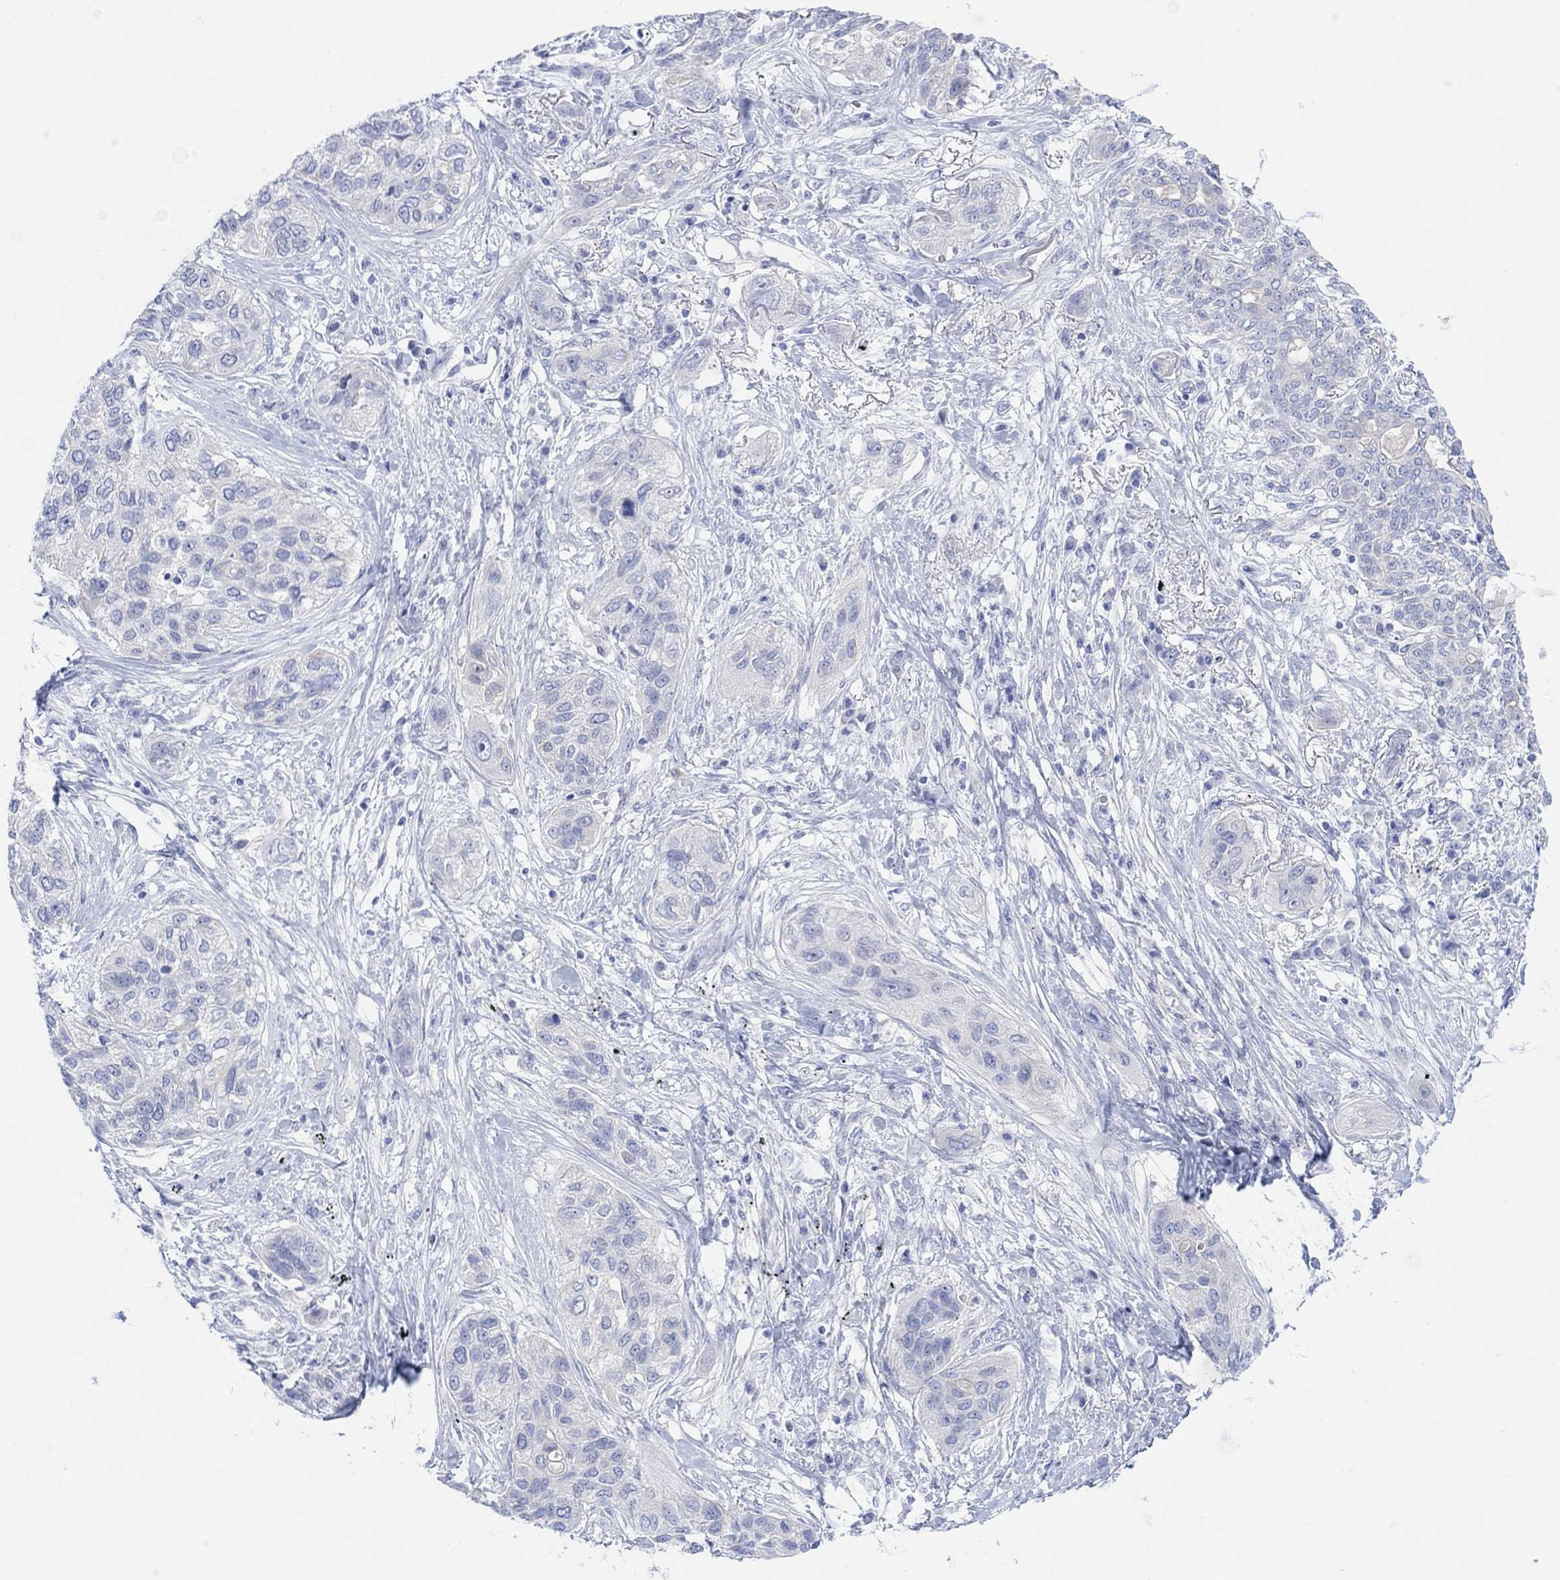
{"staining": {"intensity": "negative", "quantity": "none", "location": "none"}, "tissue": "lung cancer", "cell_type": "Tumor cells", "image_type": "cancer", "snomed": [{"axis": "morphology", "description": "Squamous cell carcinoma, NOS"}, {"axis": "topography", "description": "Lung"}], "caption": "The IHC photomicrograph has no significant staining in tumor cells of lung cancer (squamous cell carcinoma) tissue.", "gene": "TLDC2", "patient": {"sex": "female", "age": 70}}